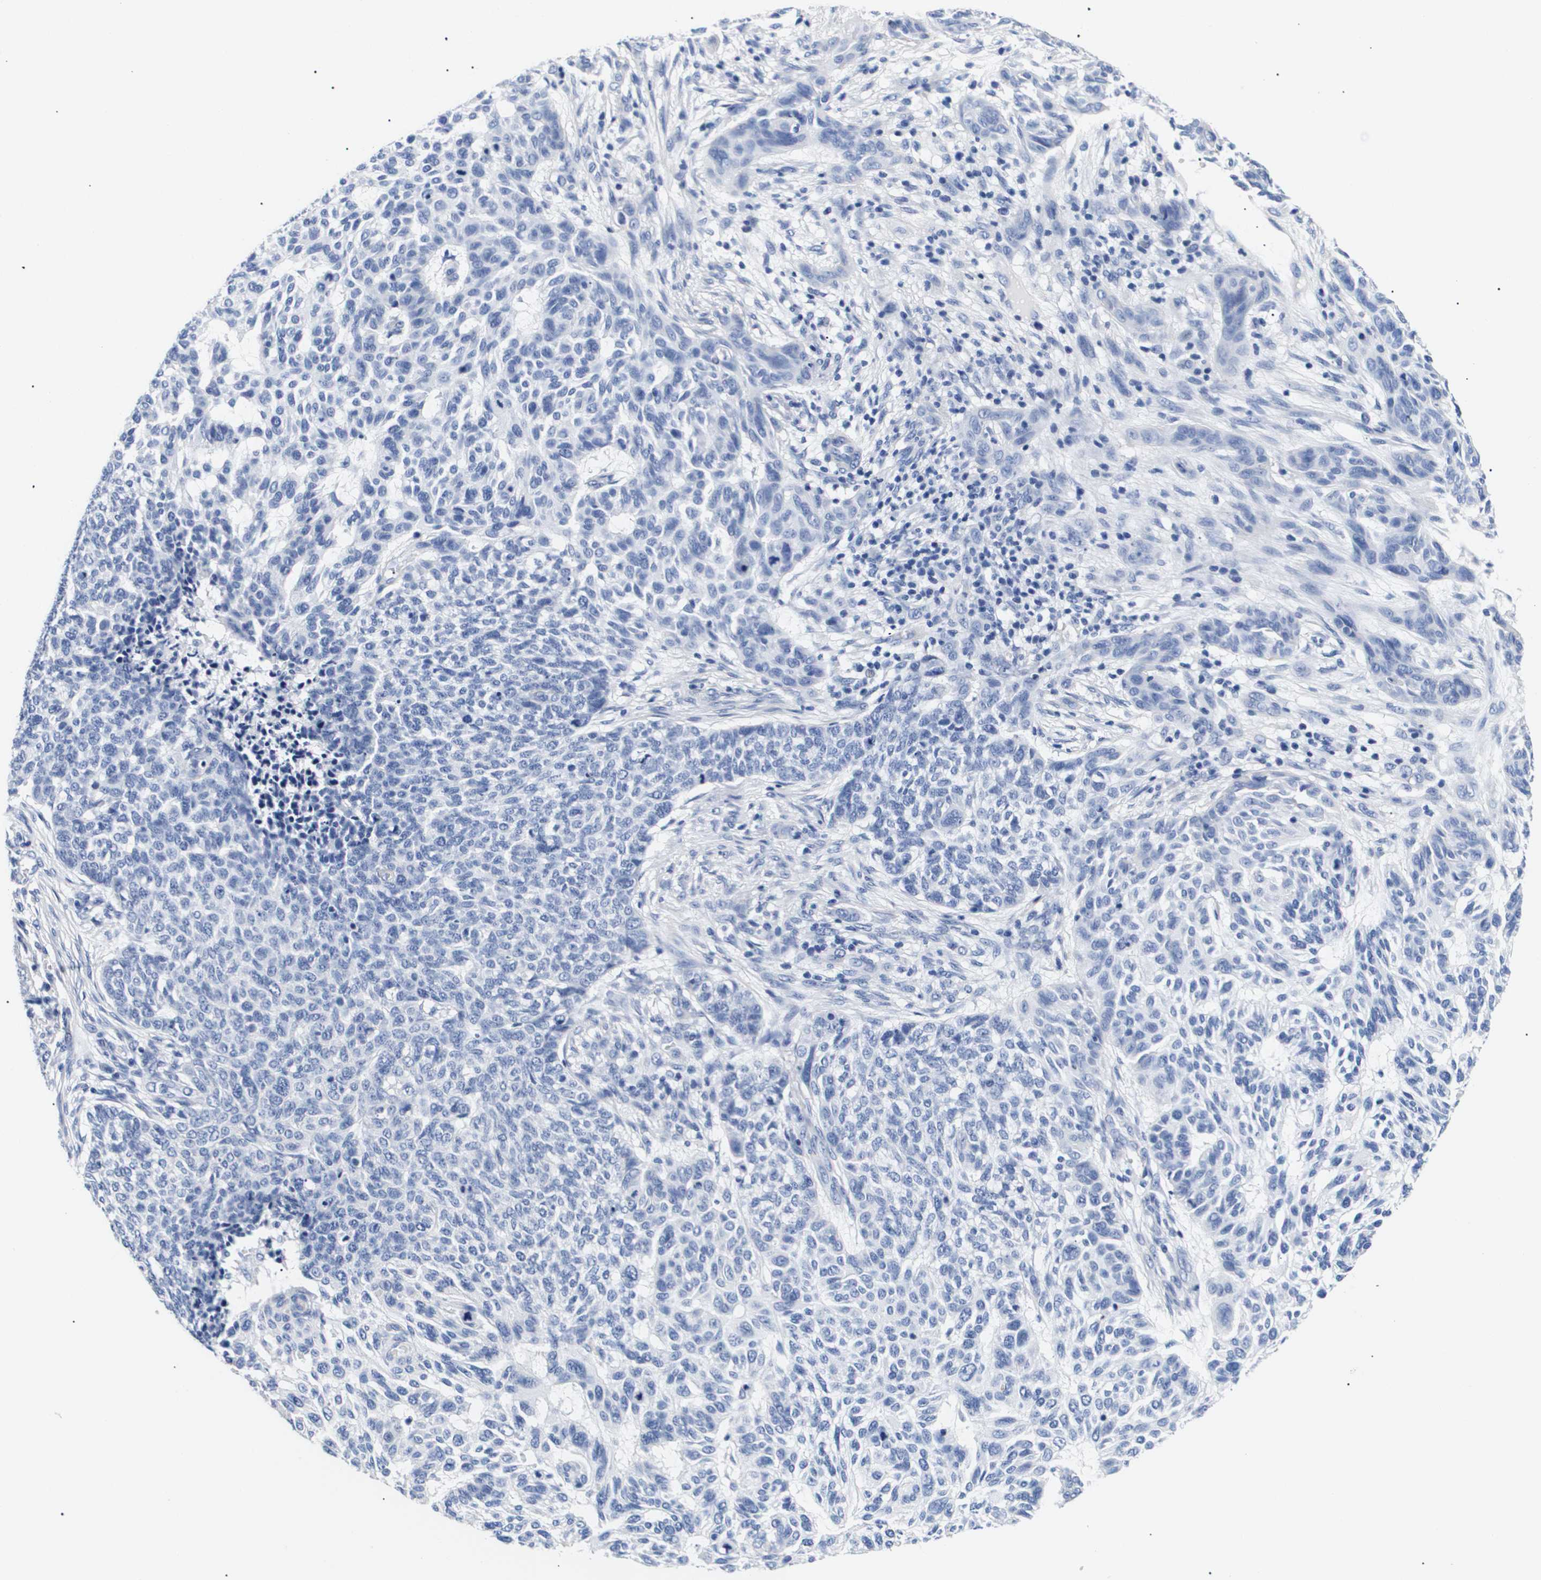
{"staining": {"intensity": "negative", "quantity": "none", "location": "none"}, "tissue": "skin cancer", "cell_type": "Tumor cells", "image_type": "cancer", "snomed": [{"axis": "morphology", "description": "Basal cell carcinoma"}, {"axis": "topography", "description": "Skin"}], "caption": "This is an immunohistochemistry (IHC) image of human skin cancer. There is no positivity in tumor cells.", "gene": "ATP6V0A4", "patient": {"sex": "male", "age": 85}}